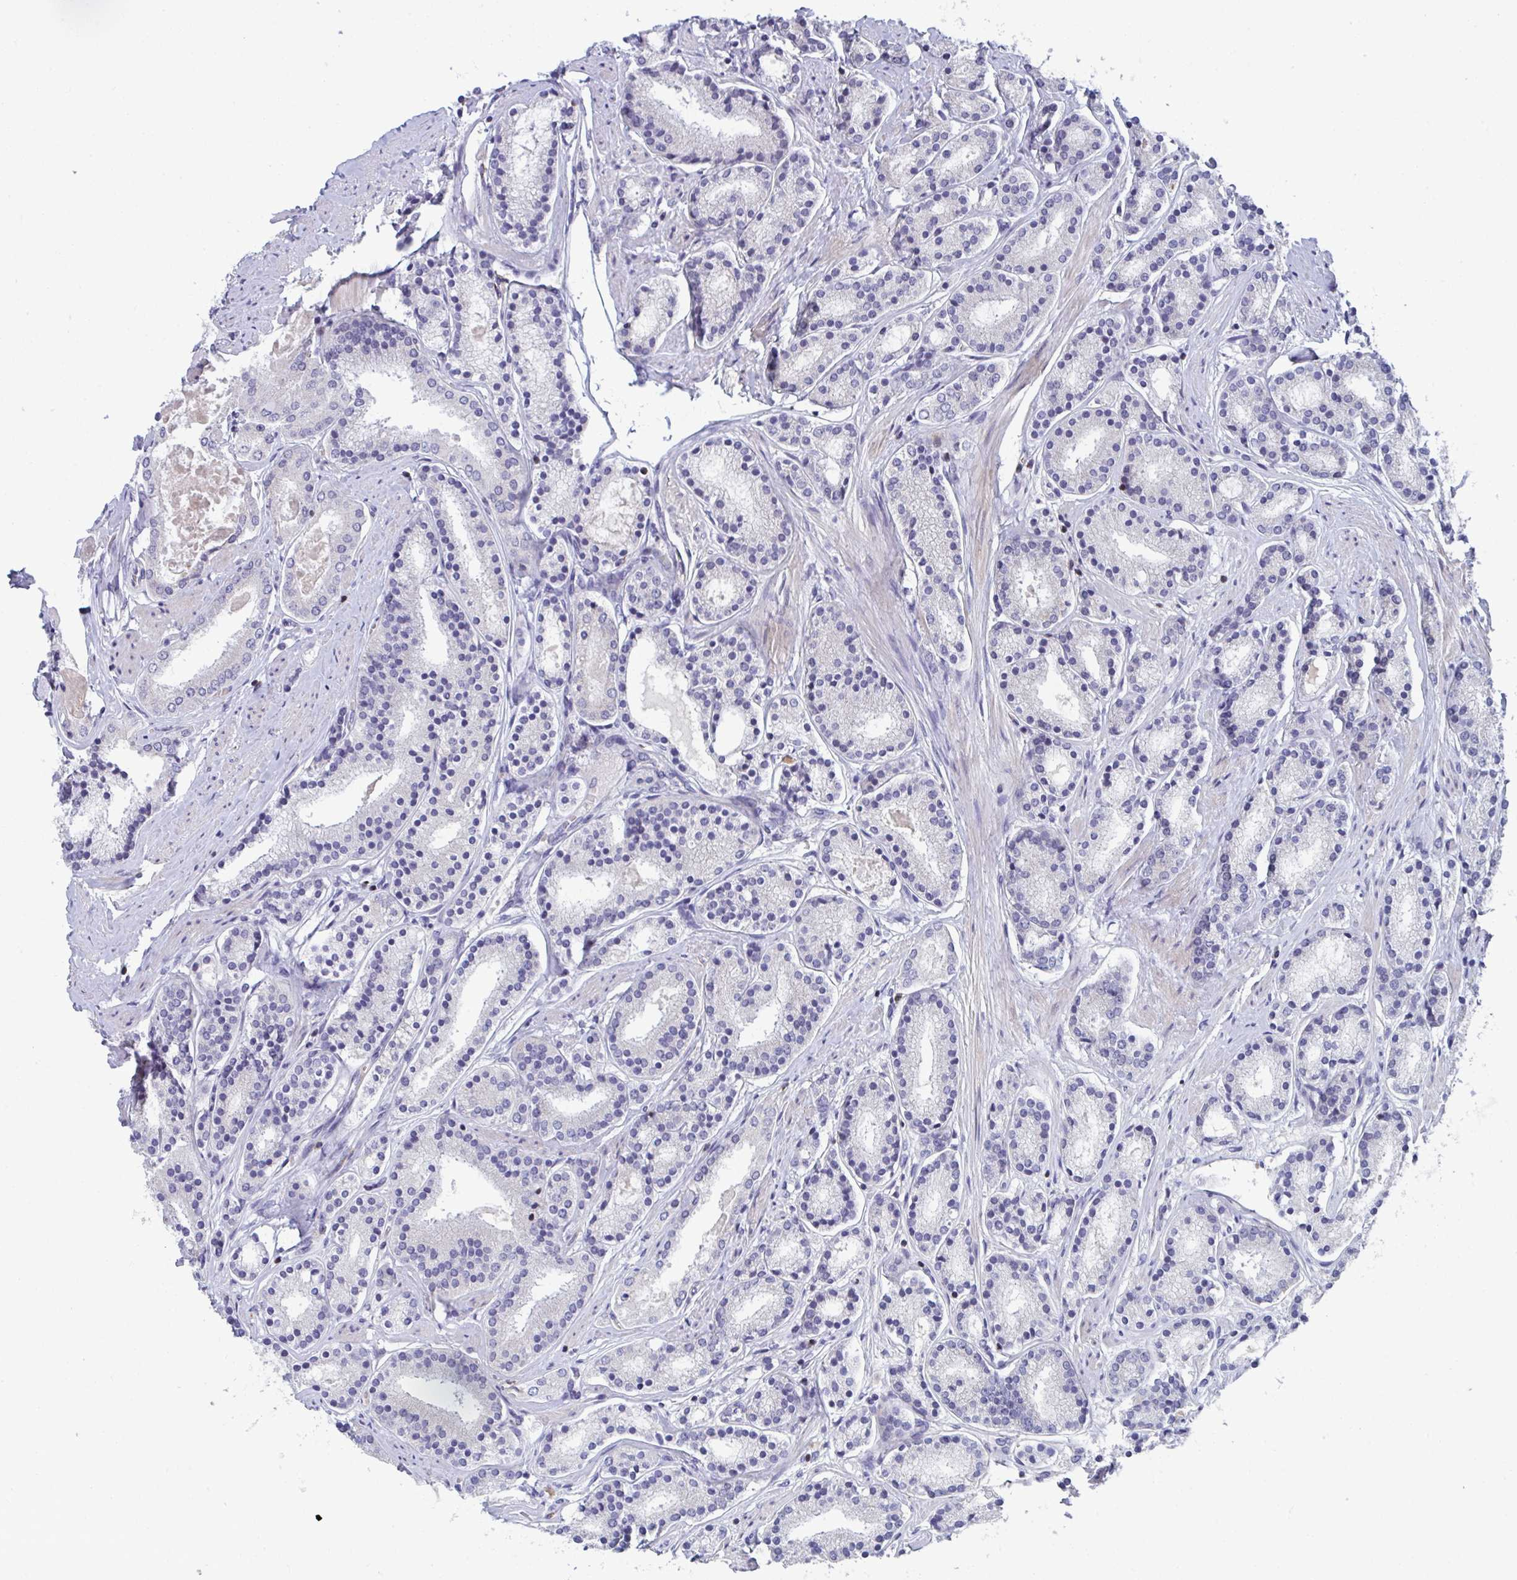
{"staining": {"intensity": "negative", "quantity": "none", "location": "none"}, "tissue": "prostate cancer", "cell_type": "Tumor cells", "image_type": "cancer", "snomed": [{"axis": "morphology", "description": "Adenocarcinoma, High grade"}, {"axis": "topography", "description": "Prostate"}], "caption": "There is no significant expression in tumor cells of prostate cancer (adenocarcinoma (high-grade)).", "gene": "AOC2", "patient": {"sex": "male", "age": 63}}